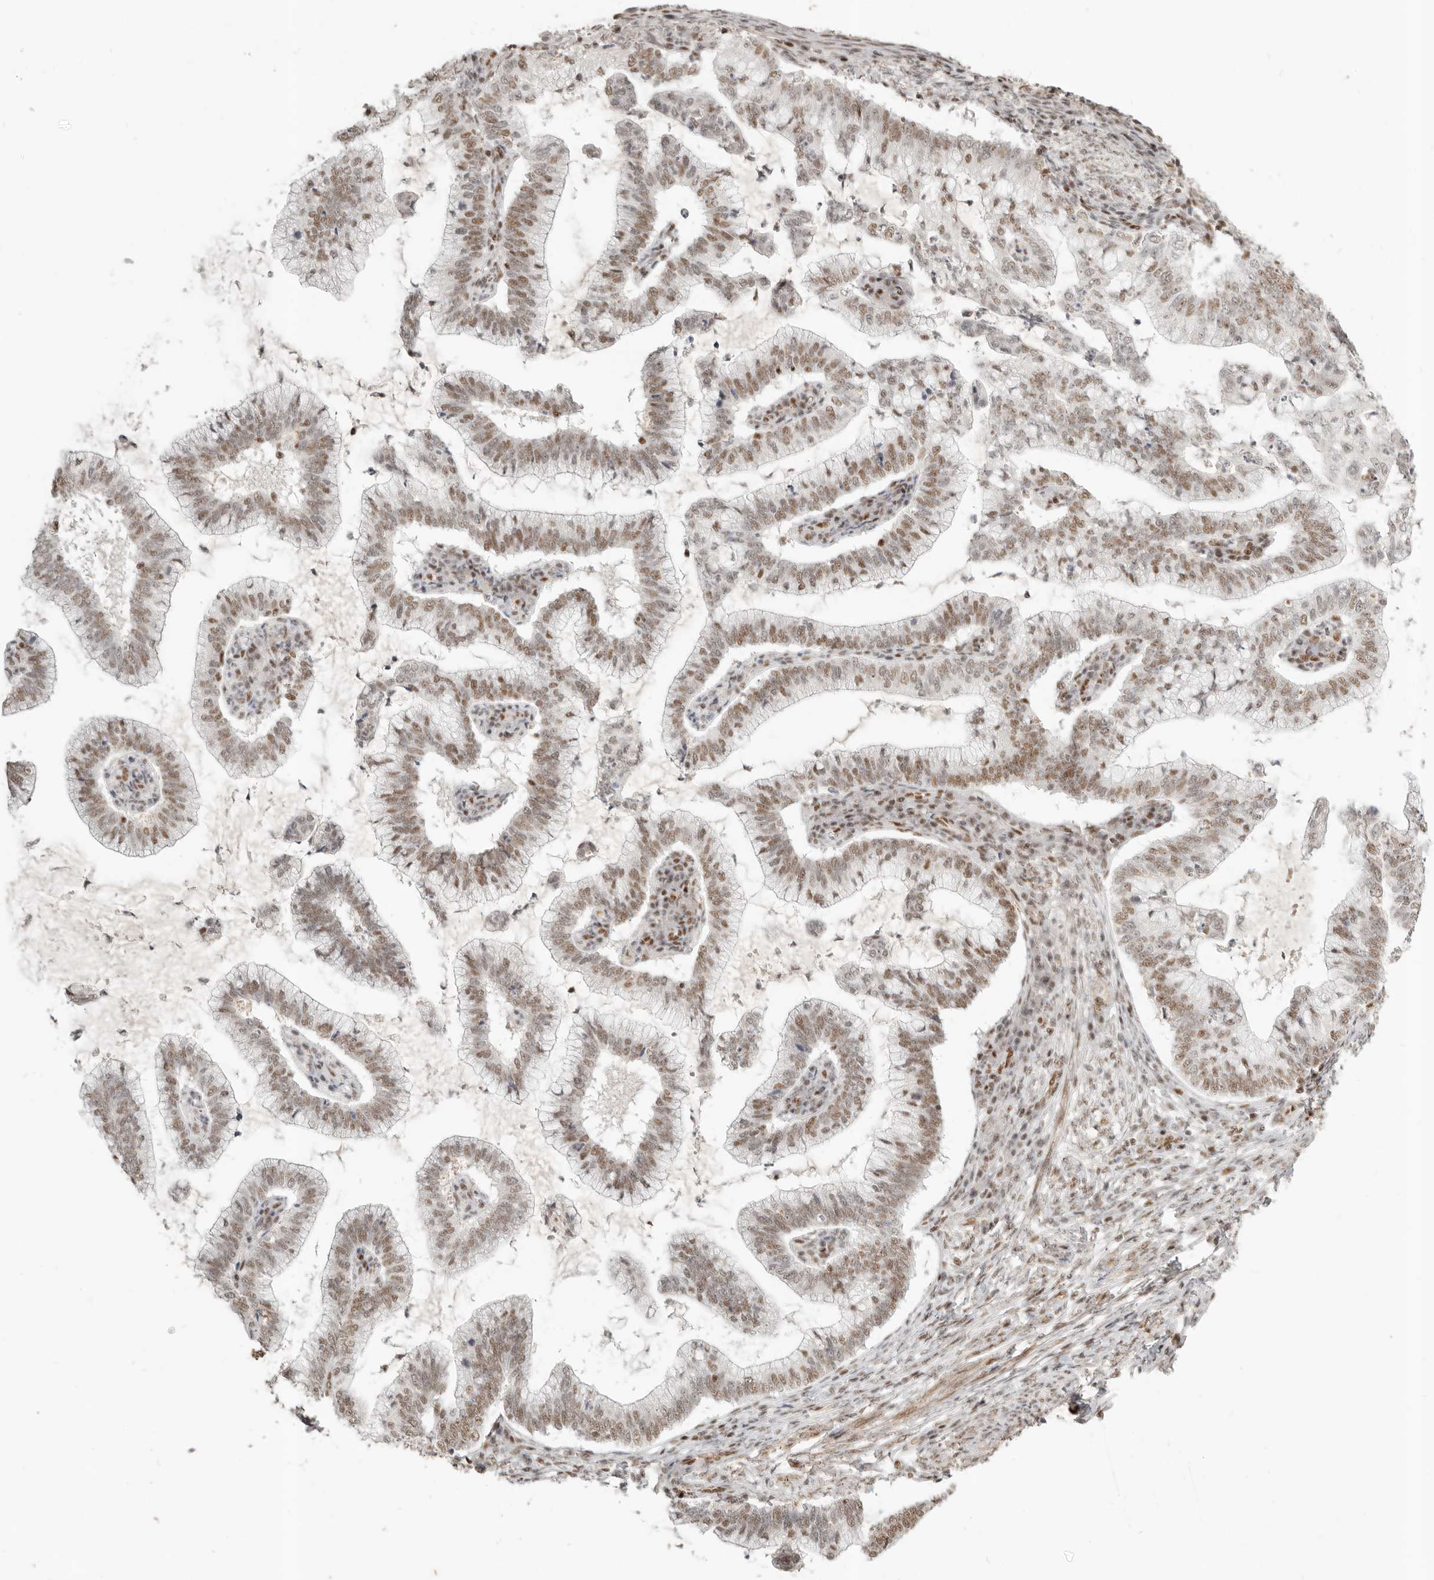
{"staining": {"intensity": "moderate", "quantity": ">75%", "location": "nuclear"}, "tissue": "cervical cancer", "cell_type": "Tumor cells", "image_type": "cancer", "snomed": [{"axis": "morphology", "description": "Adenocarcinoma, NOS"}, {"axis": "topography", "description": "Cervix"}], "caption": "Protein staining of cervical cancer (adenocarcinoma) tissue exhibits moderate nuclear staining in about >75% of tumor cells. (Brightfield microscopy of DAB IHC at high magnification).", "gene": "GABPA", "patient": {"sex": "female", "age": 36}}